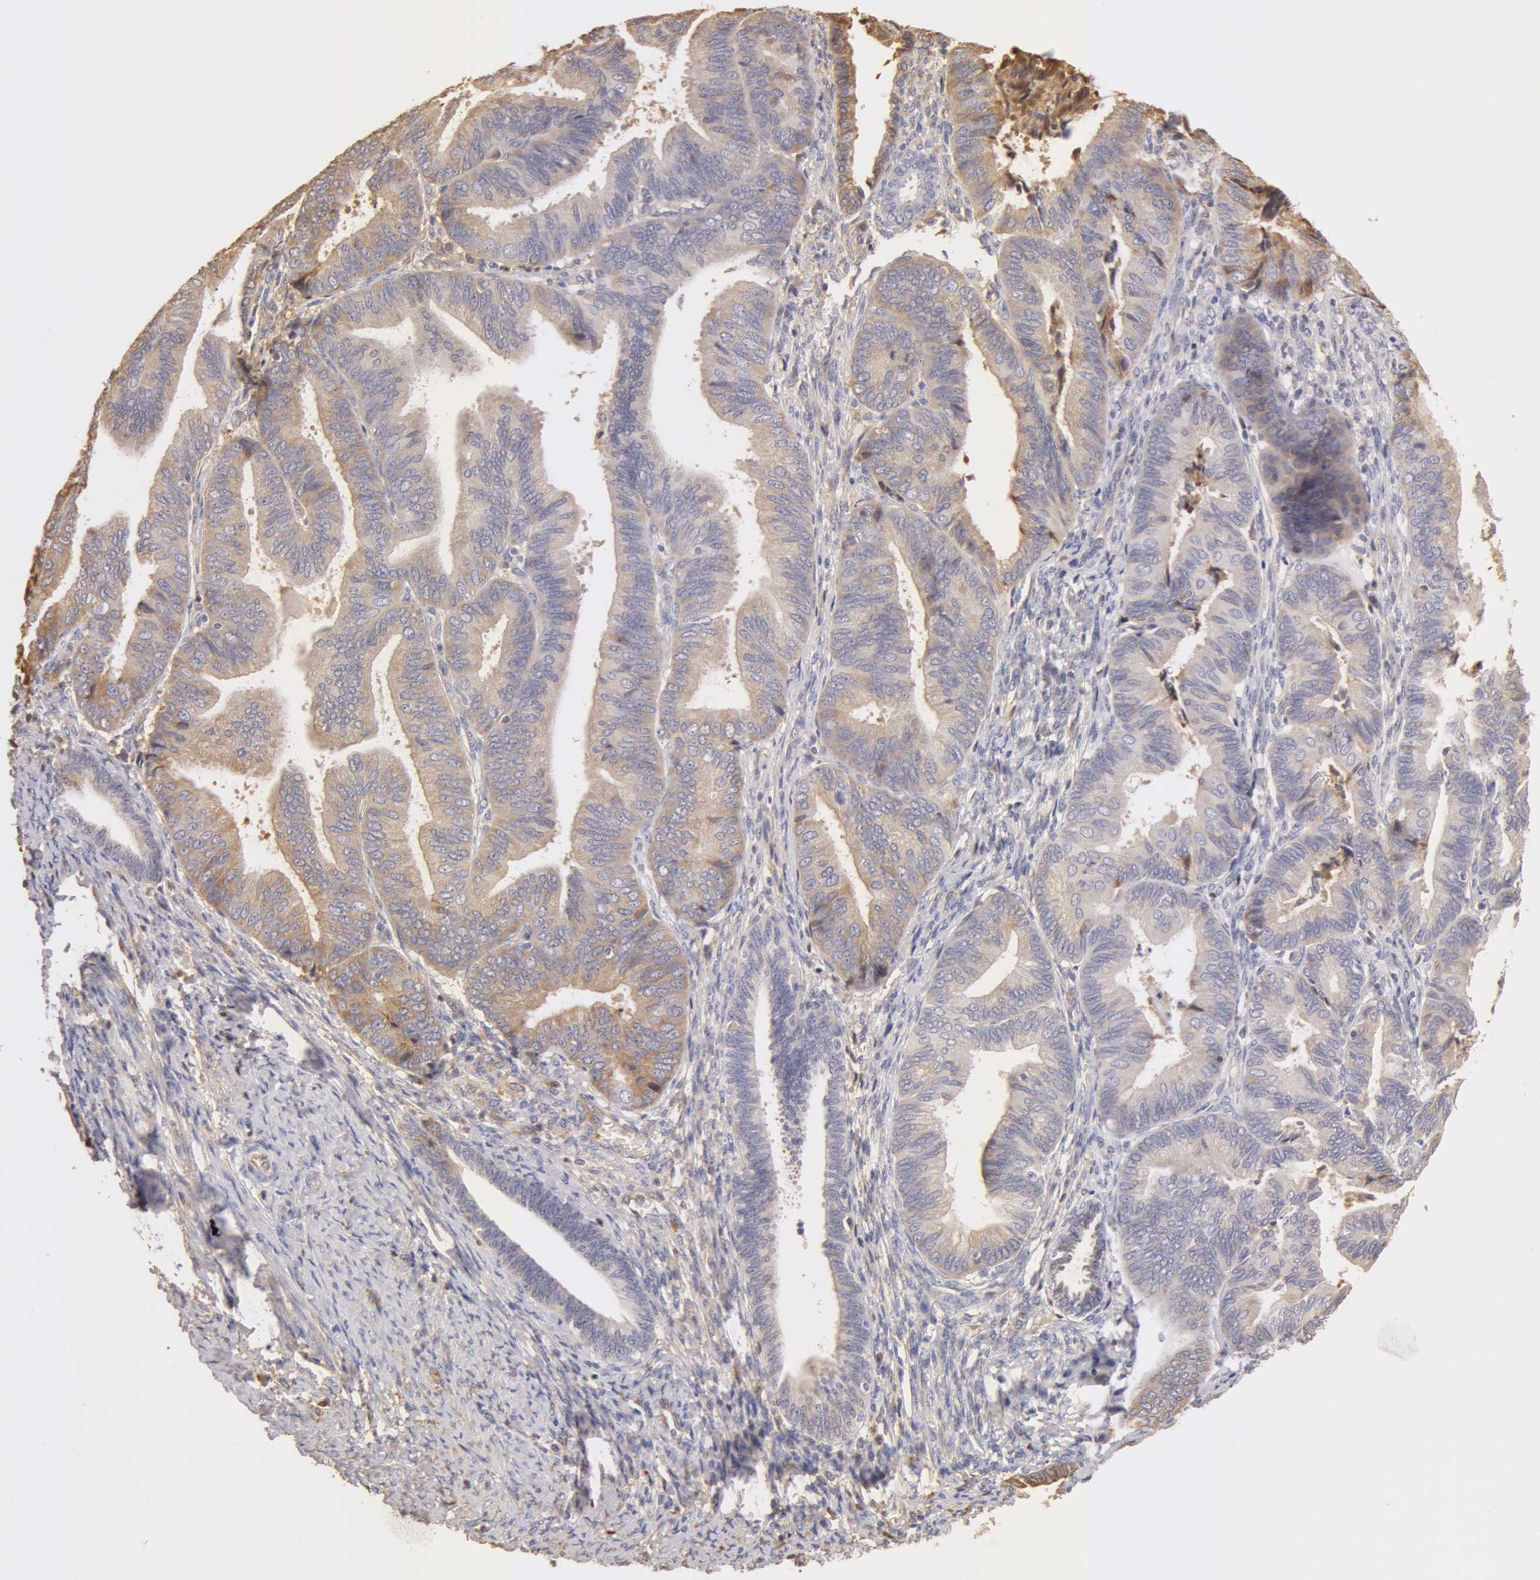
{"staining": {"intensity": "negative", "quantity": "none", "location": "none"}, "tissue": "endometrial cancer", "cell_type": "Tumor cells", "image_type": "cancer", "snomed": [{"axis": "morphology", "description": "Adenocarcinoma, NOS"}, {"axis": "topography", "description": "Endometrium"}], "caption": "Immunohistochemical staining of human endometrial cancer demonstrates no significant expression in tumor cells.", "gene": "TF", "patient": {"sex": "female", "age": 63}}